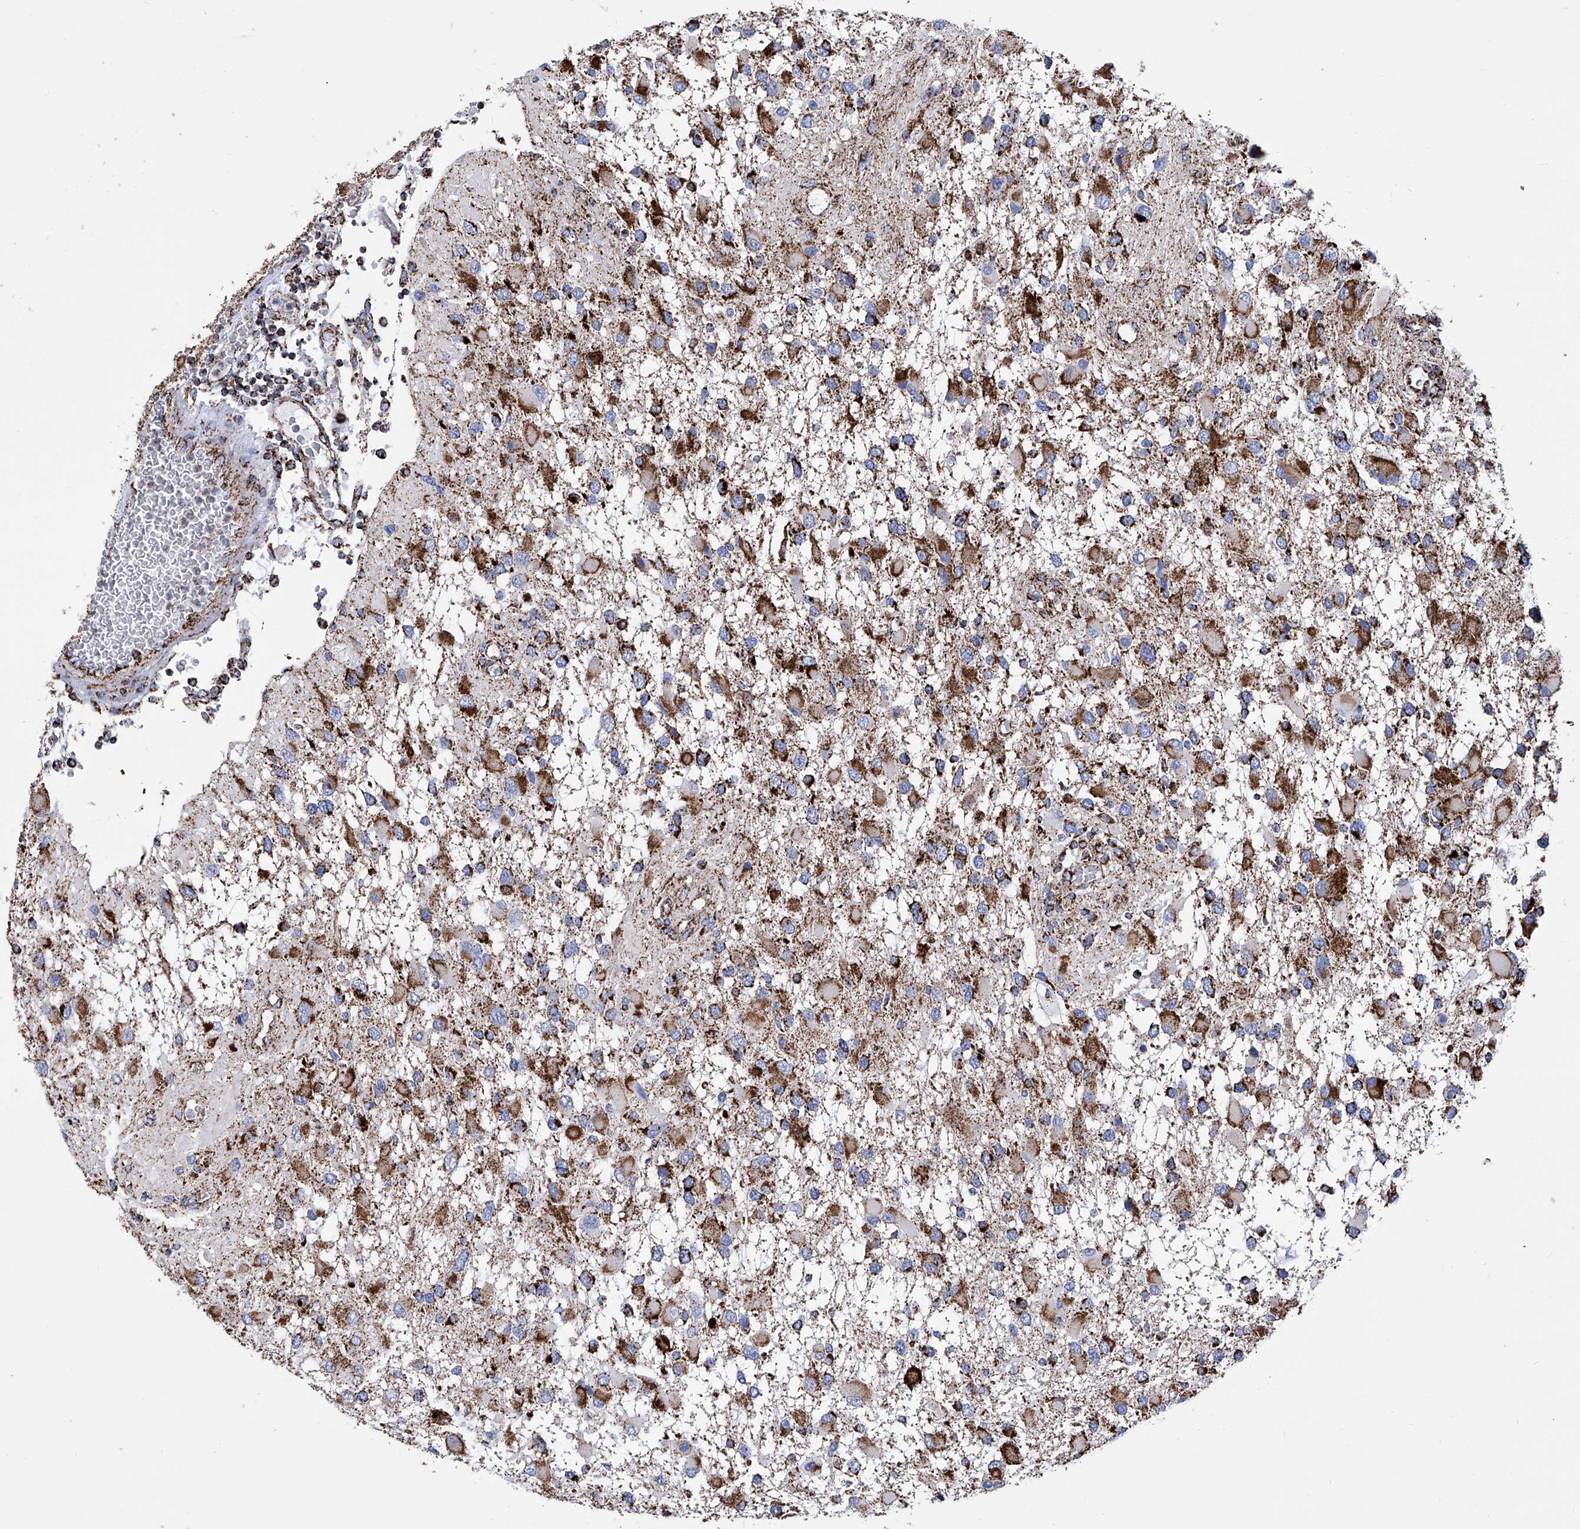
{"staining": {"intensity": "strong", "quantity": ">75%", "location": "cytoplasmic/membranous"}, "tissue": "glioma", "cell_type": "Tumor cells", "image_type": "cancer", "snomed": [{"axis": "morphology", "description": "Glioma, malignant, High grade"}, {"axis": "topography", "description": "Brain"}], "caption": "Immunohistochemistry (IHC) (DAB (3,3'-diaminobenzidine)) staining of high-grade glioma (malignant) shows strong cytoplasmic/membranous protein expression in approximately >75% of tumor cells.", "gene": "ATP5PF", "patient": {"sex": "male", "age": 53}}